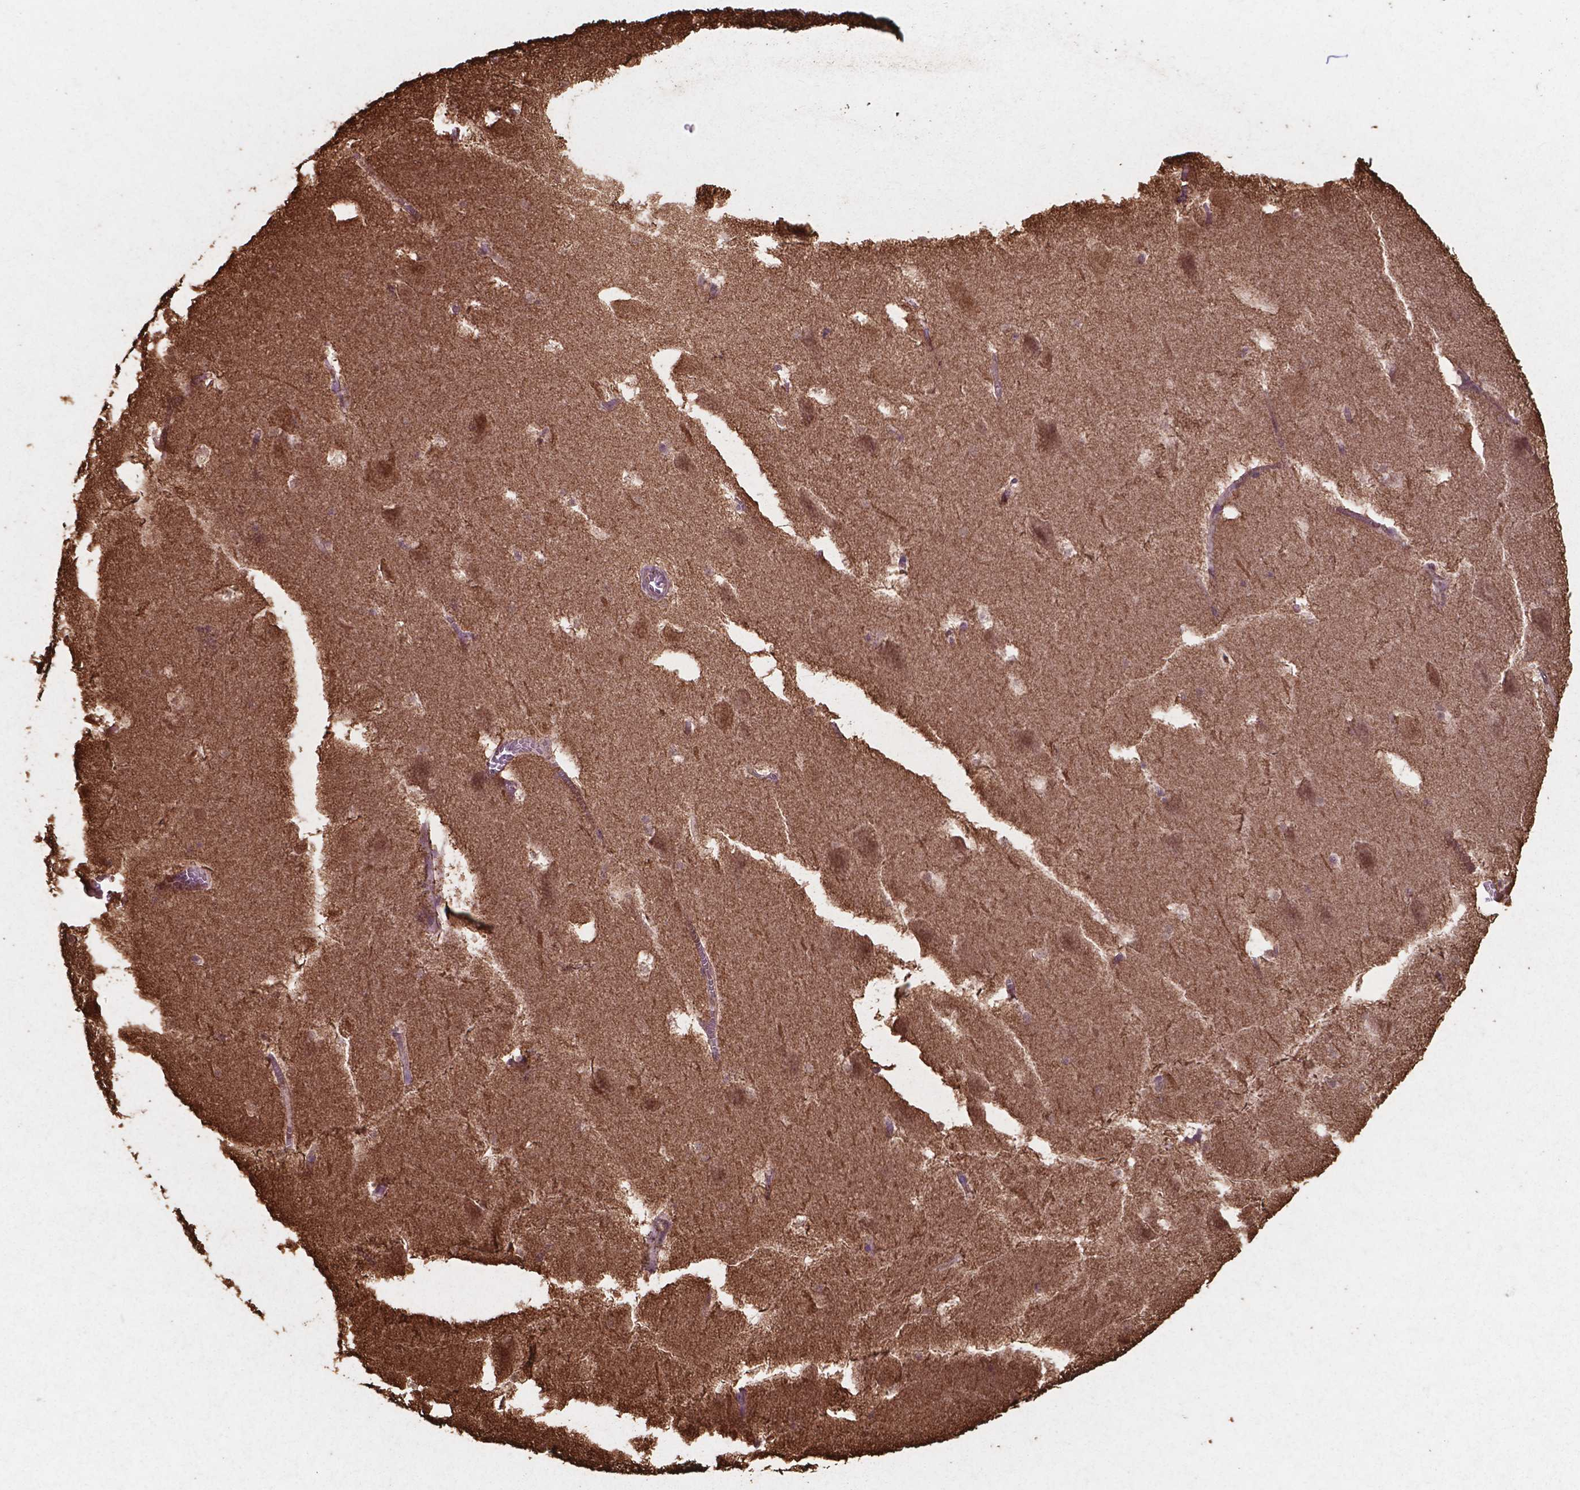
{"staining": {"intensity": "moderate", "quantity": "25%-75%", "location": "cytoplasmic/membranous,nuclear"}, "tissue": "hippocampus", "cell_type": "Glial cells", "image_type": "normal", "snomed": [{"axis": "morphology", "description": "Normal tissue, NOS"}, {"axis": "topography", "description": "Hippocampus"}], "caption": "Glial cells reveal medium levels of moderate cytoplasmic/membranous,nuclear expression in approximately 25%-75% of cells in benign hippocampus. (DAB IHC, brown staining for protein, blue staining for nuclei).", "gene": "CHP2", "patient": {"sex": "male", "age": 45}}